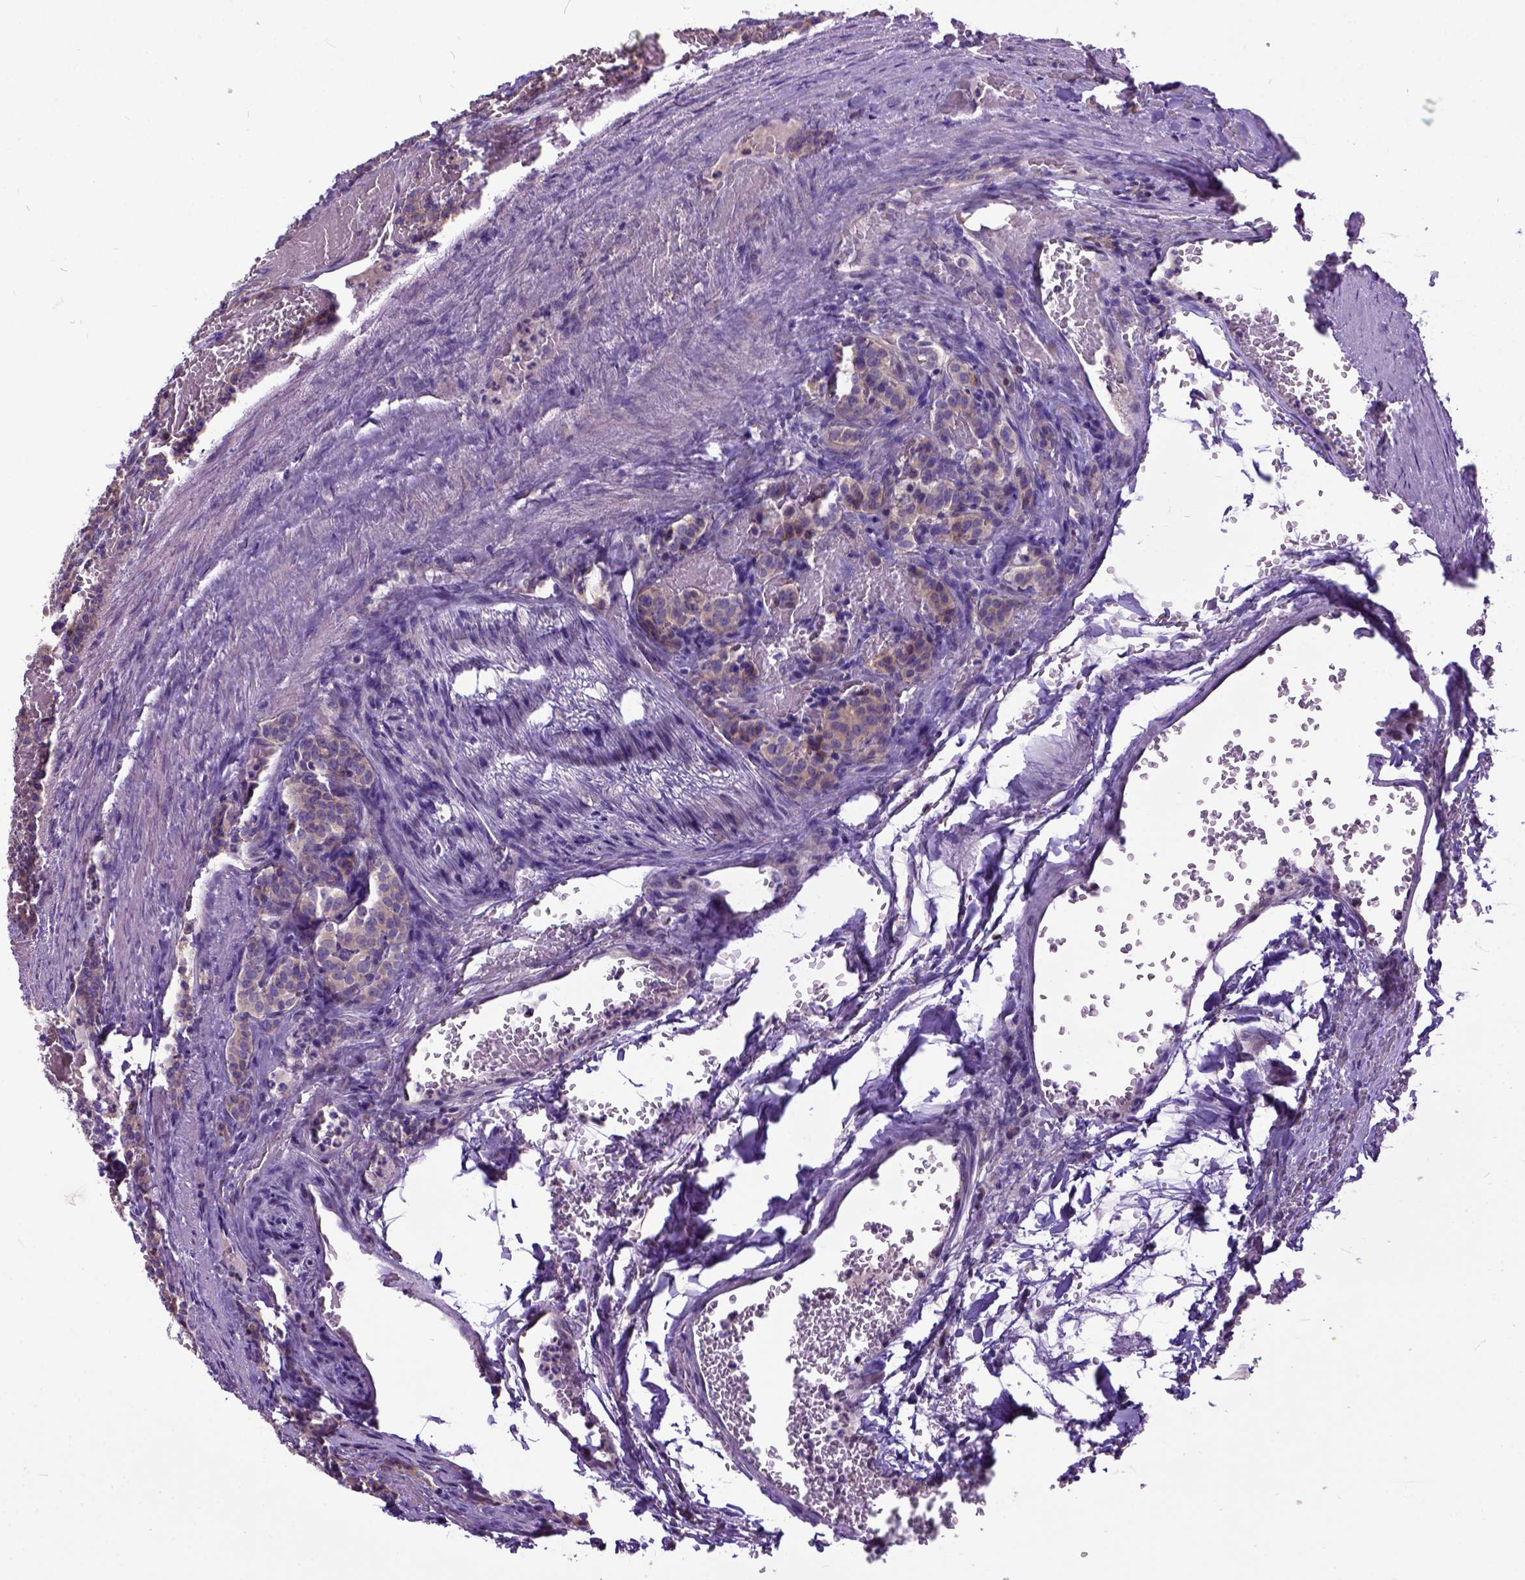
{"staining": {"intensity": "weak", "quantity": "25%-75%", "location": "cytoplasmic/membranous"}, "tissue": "carcinoid", "cell_type": "Tumor cells", "image_type": "cancer", "snomed": [{"axis": "morphology", "description": "Carcinoid, malignant, NOS"}, {"axis": "topography", "description": "Lung"}], "caption": "A low amount of weak cytoplasmic/membranous expression is present in about 25%-75% of tumor cells in malignant carcinoid tissue.", "gene": "NEK5", "patient": {"sex": "female", "age": 46}}